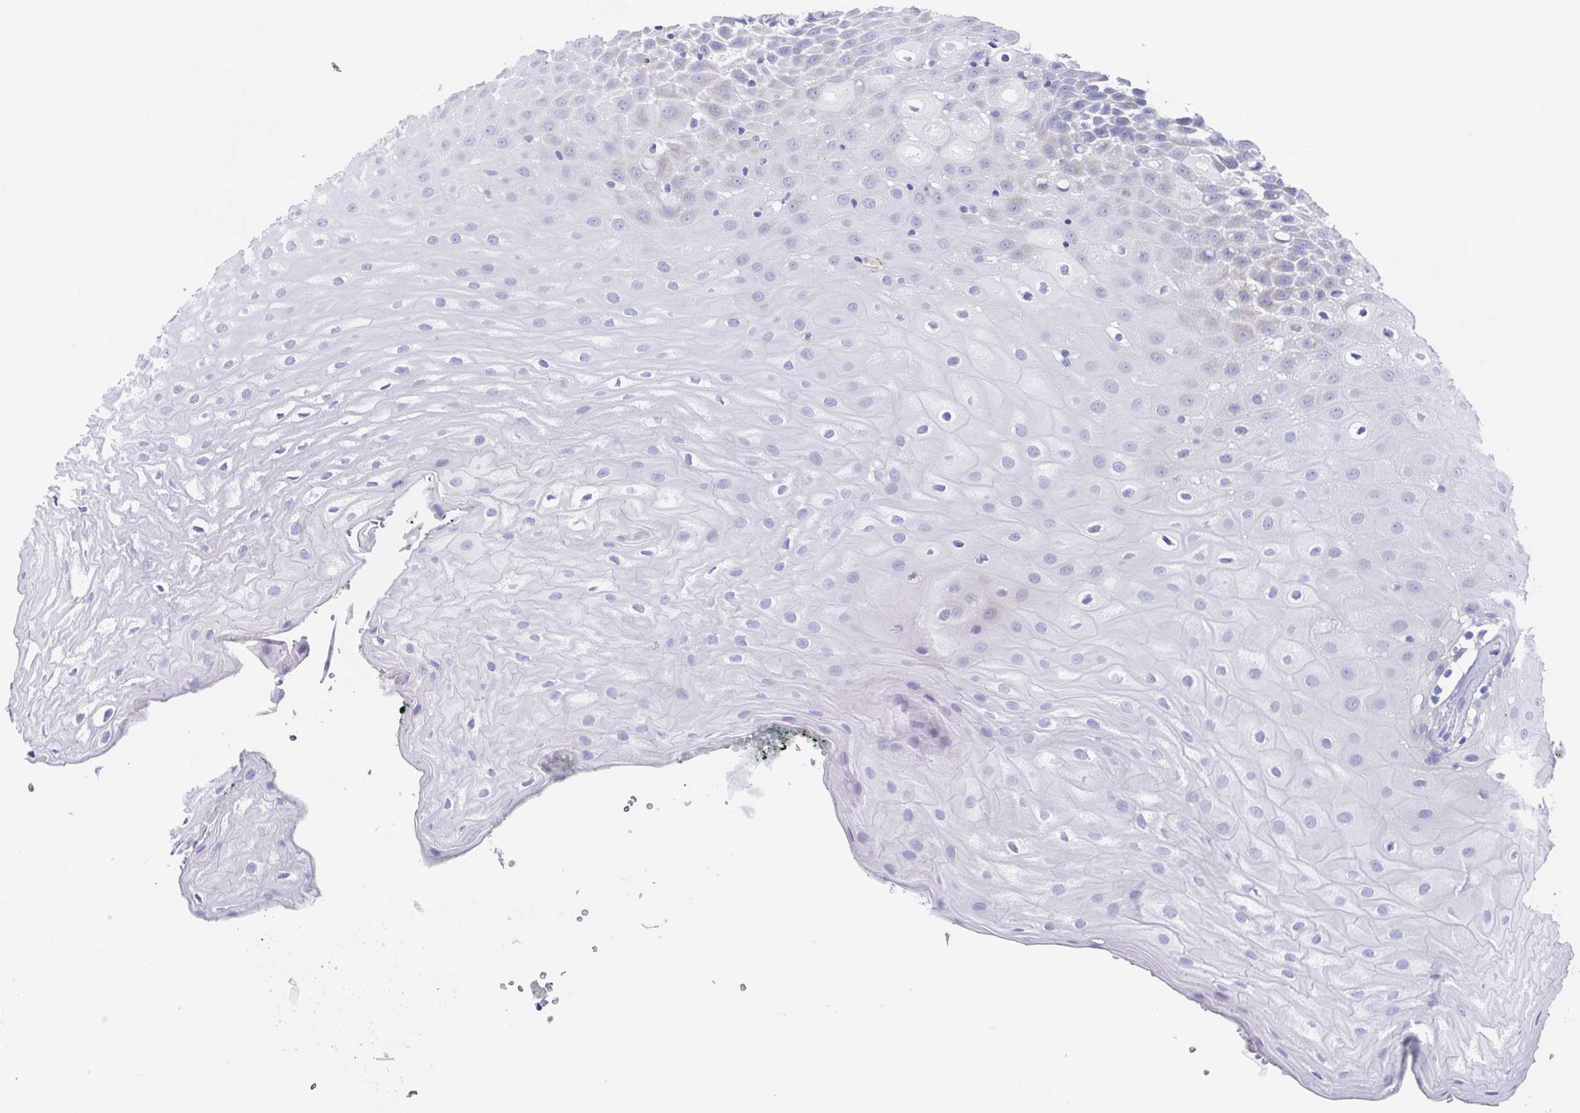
{"staining": {"intensity": "weak", "quantity": "<25%", "location": "cytoplasmic/membranous"}, "tissue": "oral mucosa", "cell_type": "Squamous epithelial cells", "image_type": "normal", "snomed": [{"axis": "morphology", "description": "Normal tissue, NOS"}, {"axis": "morphology", "description": "Squamous cell carcinoma, NOS"}, {"axis": "topography", "description": "Oral tissue"}, {"axis": "topography", "description": "Head-Neck"}], "caption": "IHC histopathology image of benign oral mucosa stained for a protein (brown), which demonstrates no expression in squamous epithelial cells.", "gene": "FCGR3A", "patient": {"sex": "male", "age": 64}}